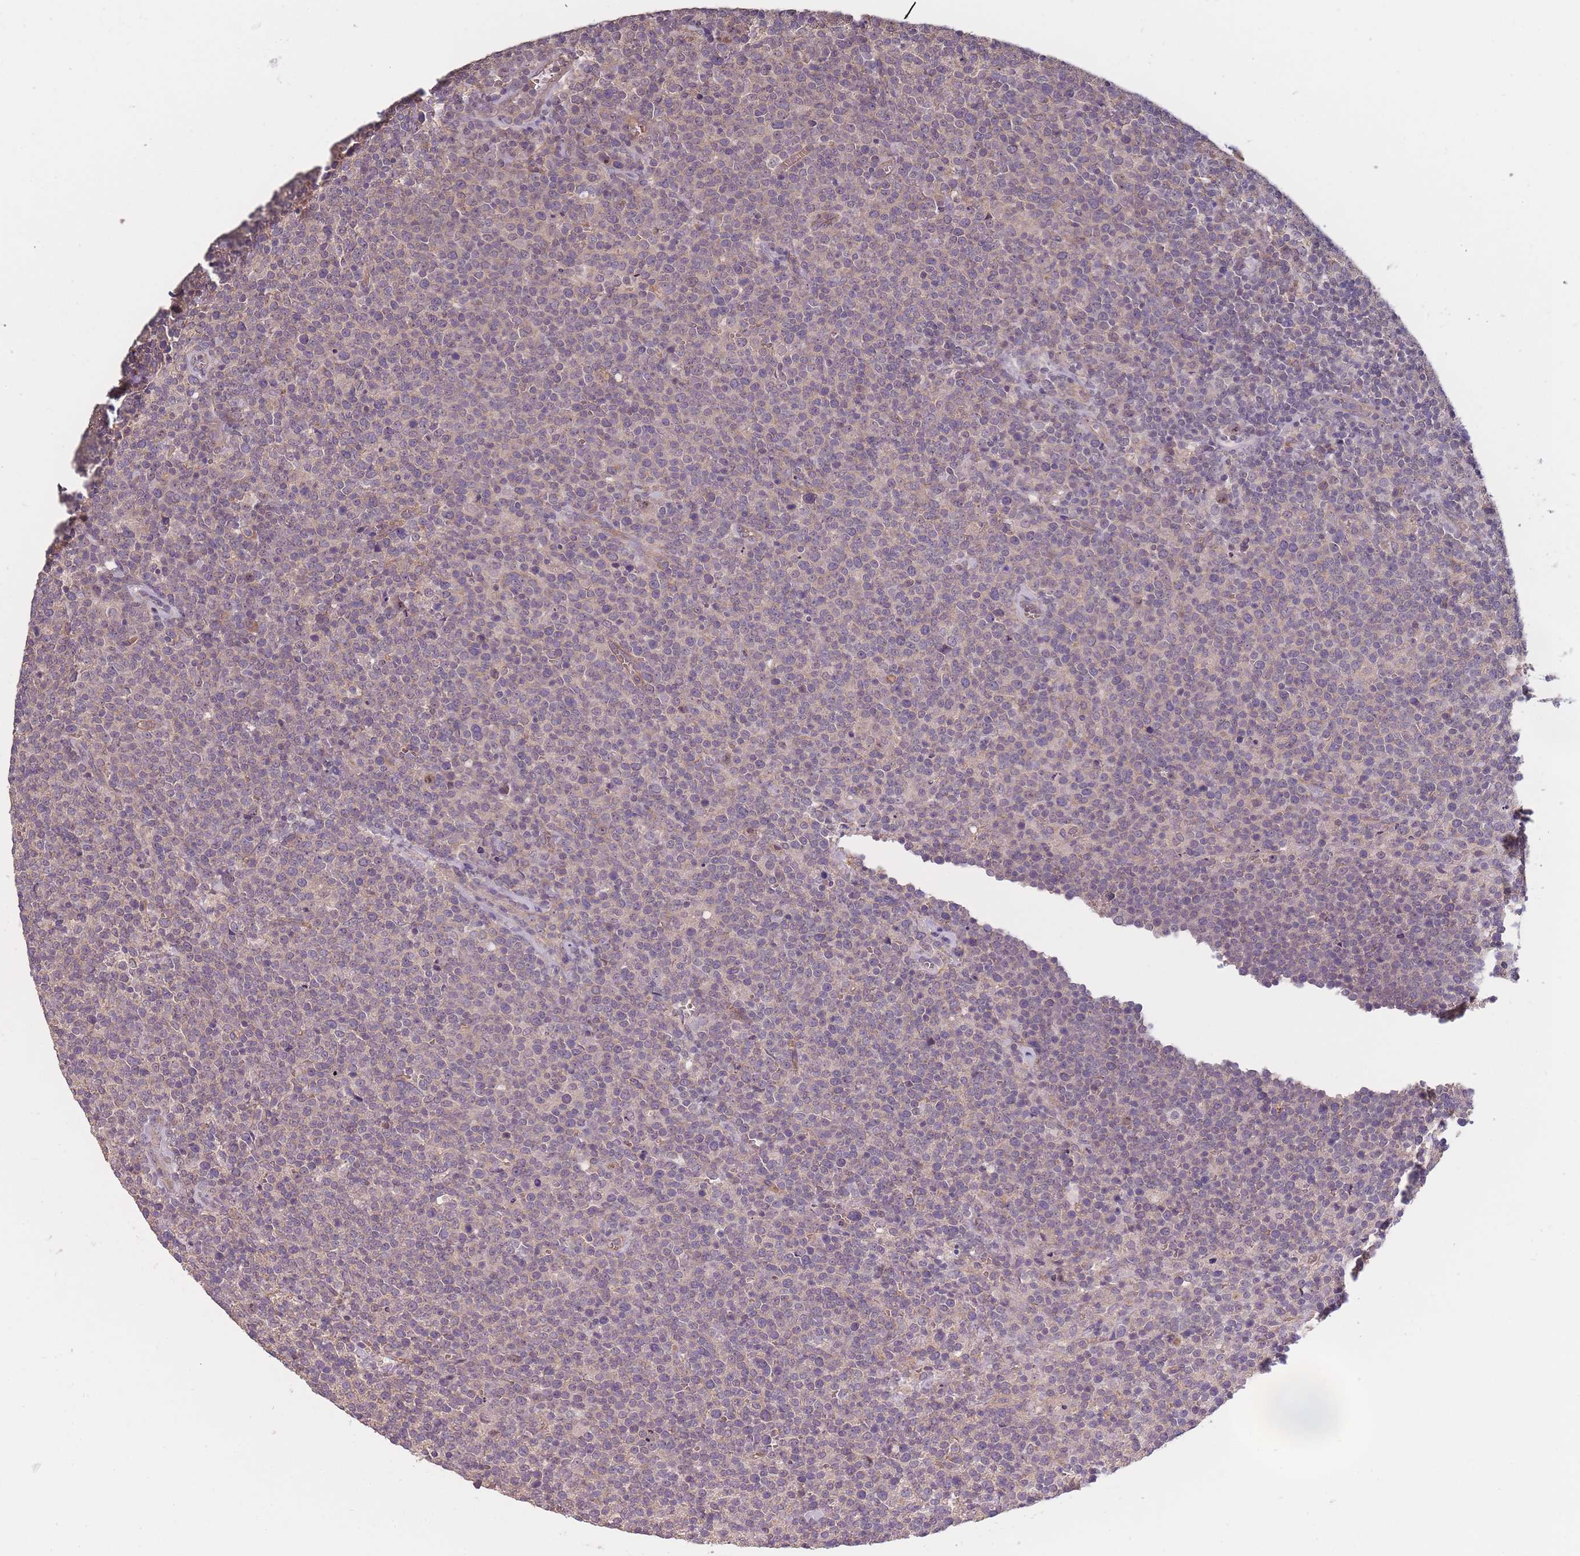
{"staining": {"intensity": "negative", "quantity": "none", "location": "none"}, "tissue": "lymphoma", "cell_type": "Tumor cells", "image_type": "cancer", "snomed": [{"axis": "morphology", "description": "Malignant lymphoma, non-Hodgkin's type, High grade"}, {"axis": "topography", "description": "Lymph node"}], "caption": "Immunohistochemistry photomicrograph of neoplastic tissue: human malignant lymphoma, non-Hodgkin's type (high-grade) stained with DAB shows no significant protein staining in tumor cells.", "gene": "KIAA1755", "patient": {"sex": "male", "age": 61}}